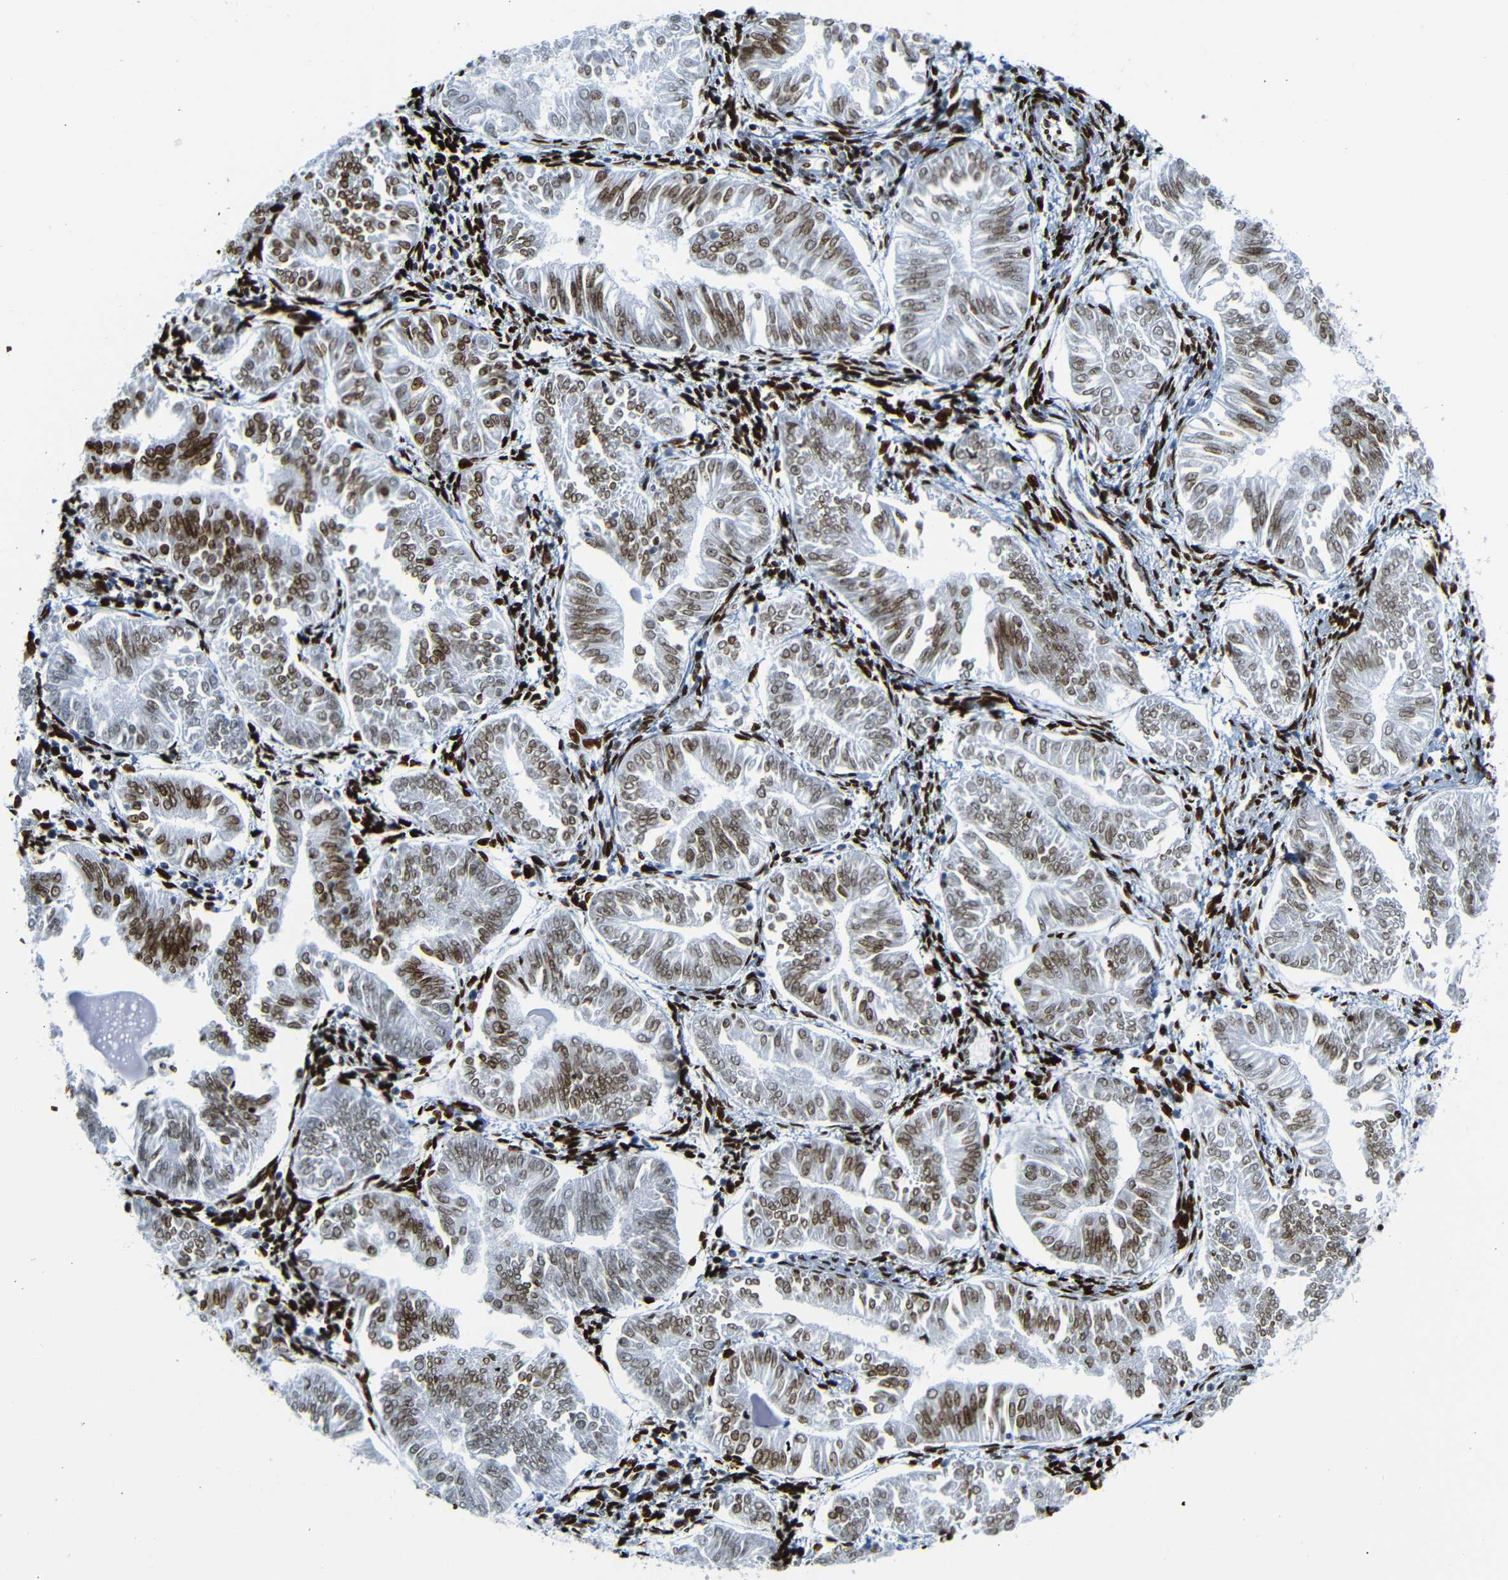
{"staining": {"intensity": "moderate", "quantity": ">75%", "location": "nuclear"}, "tissue": "endometrial cancer", "cell_type": "Tumor cells", "image_type": "cancer", "snomed": [{"axis": "morphology", "description": "Adenocarcinoma, NOS"}, {"axis": "topography", "description": "Endometrium"}], "caption": "The immunohistochemical stain shows moderate nuclear positivity in tumor cells of endometrial cancer tissue.", "gene": "NPIPB15", "patient": {"sex": "female", "age": 53}}